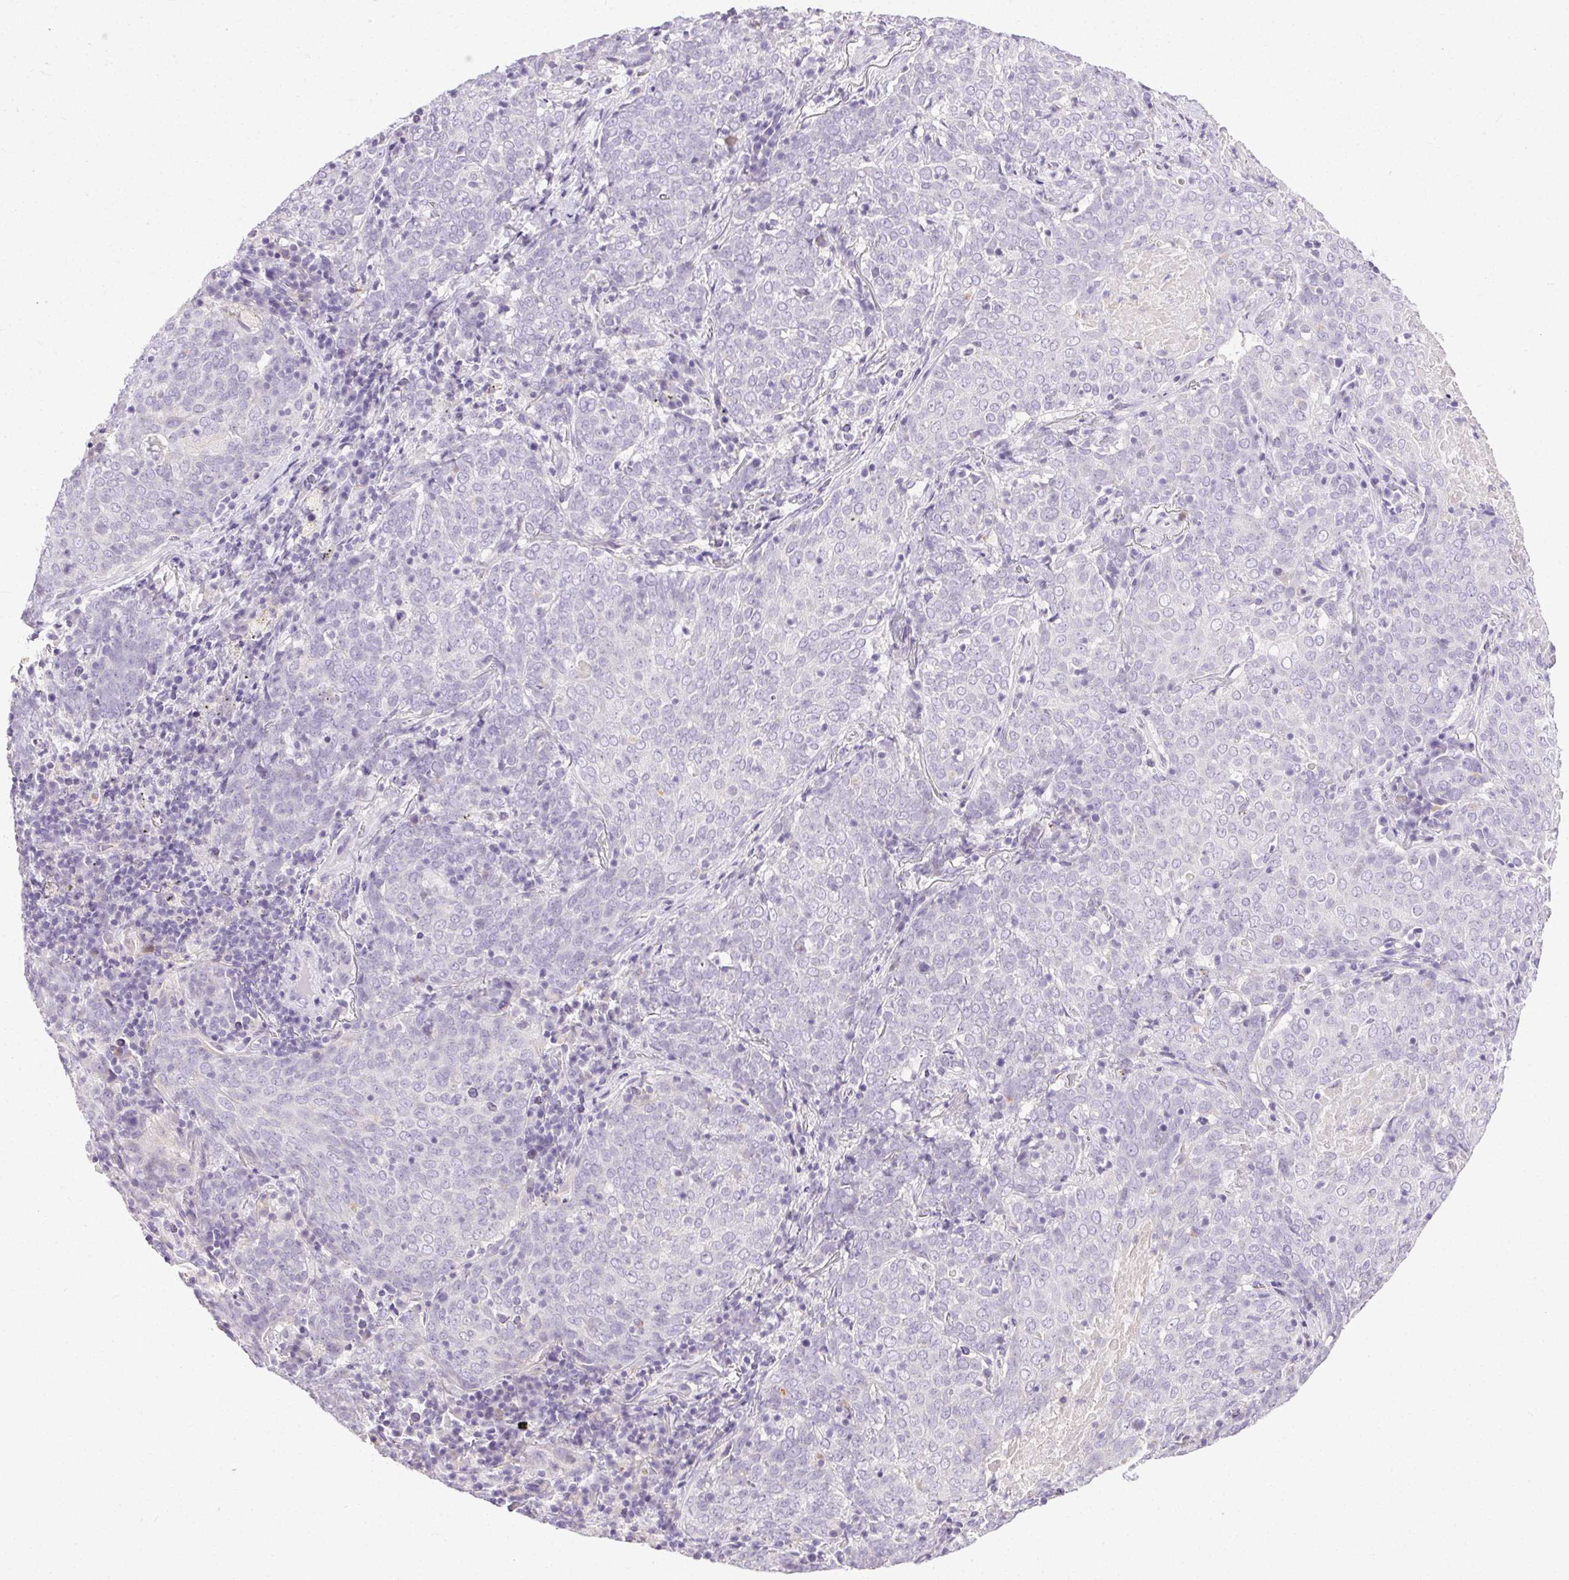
{"staining": {"intensity": "negative", "quantity": "none", "location": "none"}, "tissue": "lung cancer", "cell_type": "Tumor cells", "image_type": "cancer", "snomed": [{"axis": "morphology", "description": "Squamous cell carcinoma, NOS"}, {"axis": "topography", "description": "Lung"}], "caption": "IHC histopathology image of squamous cell carcinoma (lung) stained for a protein (brown), which reveals no positivity in tumor cells. (Brightfield microscopy of DAB (3,3'-diaminobenzidine) immunohistochemistry at high magnification).", "gene": "C20orf85", "patient": {"sex": "male", "age": 82}}